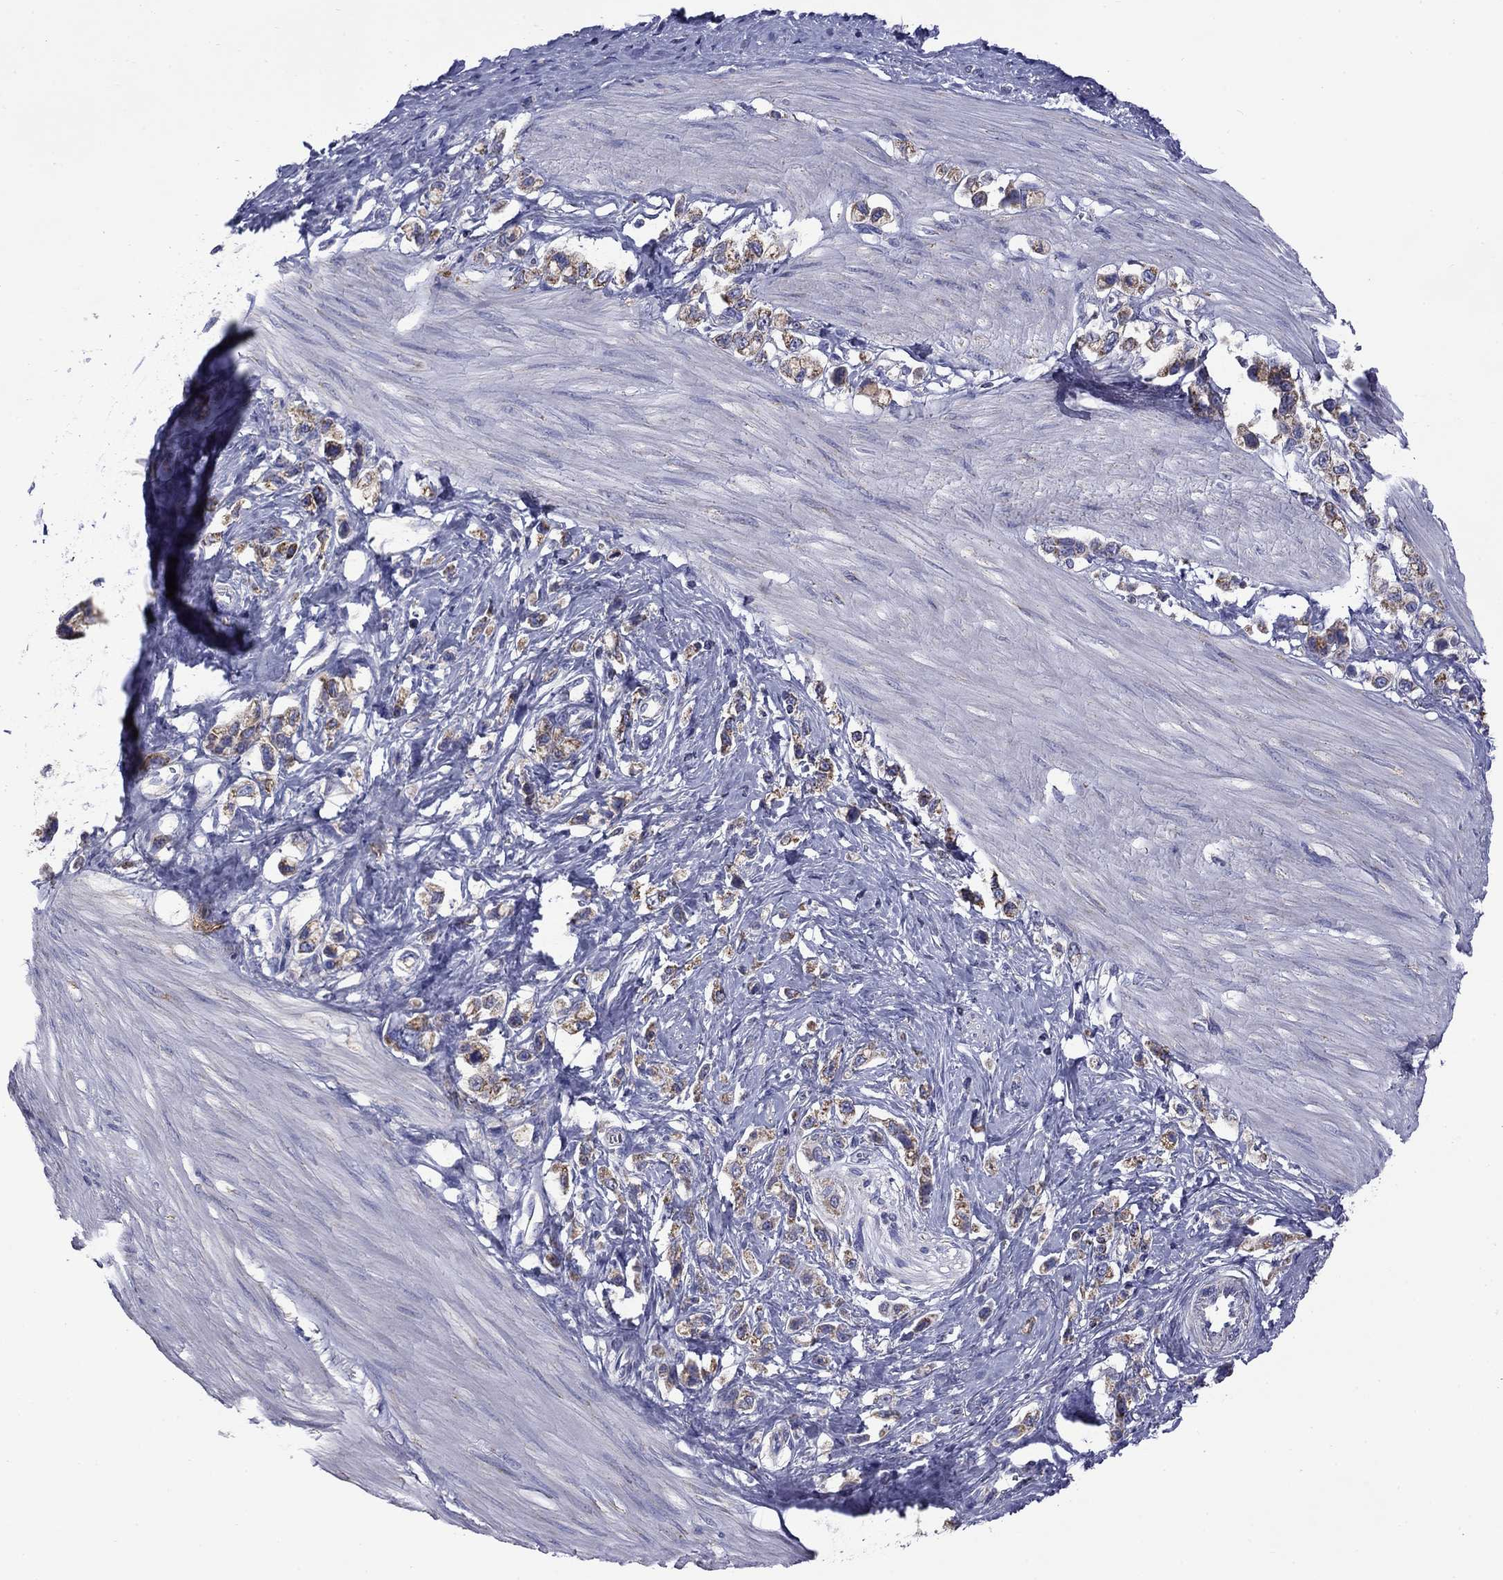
{"staining": {"intensity": "weak", "quantity": "25%-75%", "location": "cytoplasmic/membranous"}, "tissue": "stomach cancer", "cell_type": "Tumor cells", "image_type": "cancer", "snomed": [{"axis": "morphology", "description": "Normal tissue, NOS"}, {"axis": "morphology", "description": "Adenocarcinoma, NOS"}, {"axis": "morphology", "description": "Adenocarcinoma, High grade"}, {"axis": "topography", "description": "Stomach, upper"}, {"axis": "topography", "description": "Stomach"}], "caption": "DAB (3,3'-diaminobenzidine) immunohistochemical staining of human stomach adenocarcinoma shows weak cytoplasmic/membranous protein positivity in about 25%-75% of tumor cells. Using DAB (brown) and hematoxylin (blue) stains, captured at high magnification using brightfield microscopy.", "gene": "ACADSB", "patient": {"sex": "female", "age": 65}}